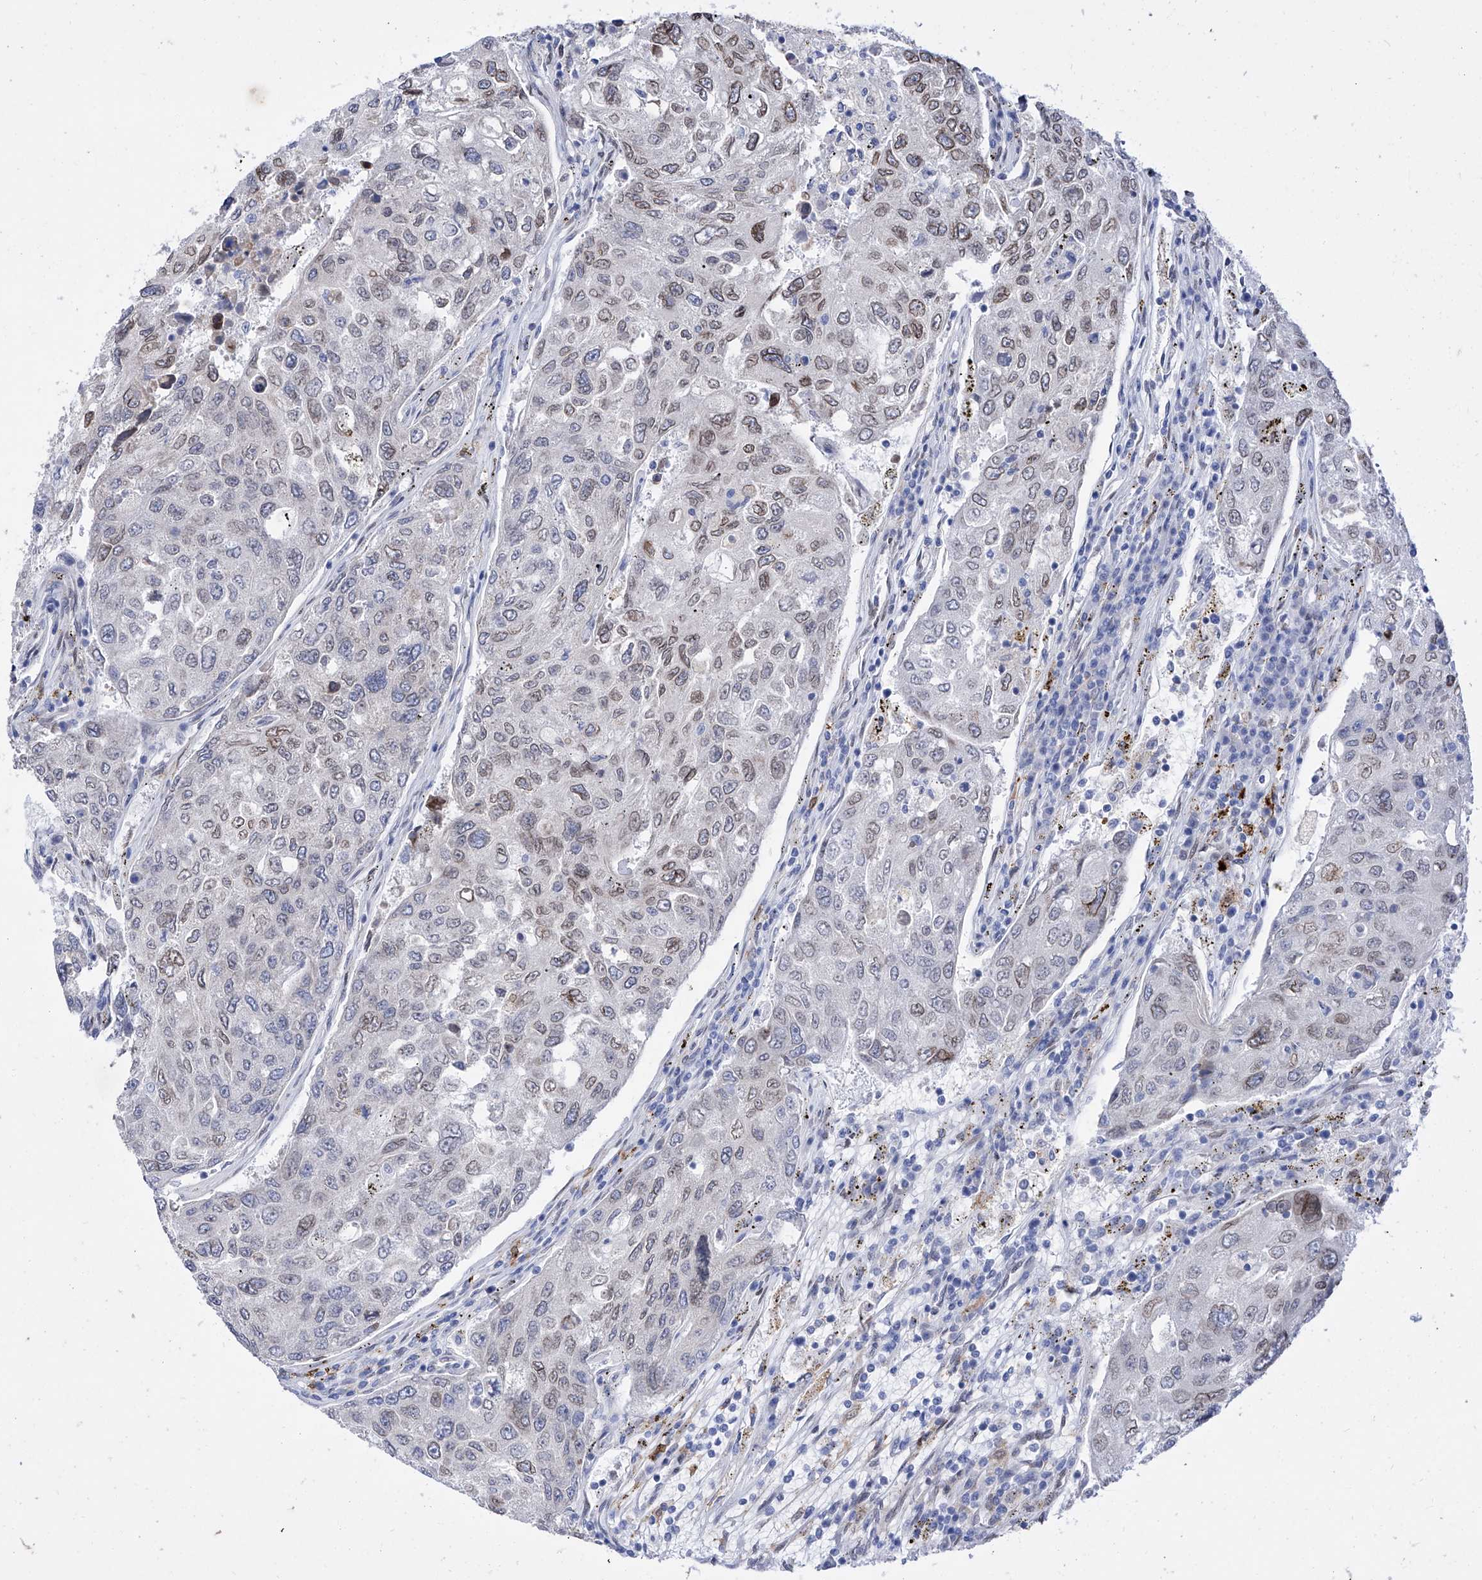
{"staining": {"intensity": "weak", "quantity": "25%-75%", "location": "nuclear"}, "tissue": "urothelial cancer", "cell_type": "Tumor cells", "image_type": "cancer", "snomed": [{"axis": "morphology", "description": "Urothelial carcinoma, High grade"}, {"axis": "topography", "description": "Lymph node"}, {"axis": "topography", "description": "Urinary bladder"}], "caption": "IHC (DAB) staining of human urothelial cancer reveals weak nuclear protein staining in approximately 25%-75% of tumor cells.", "gene": "LCLAT1", "patient": {"sex": "male", "age": 51}}